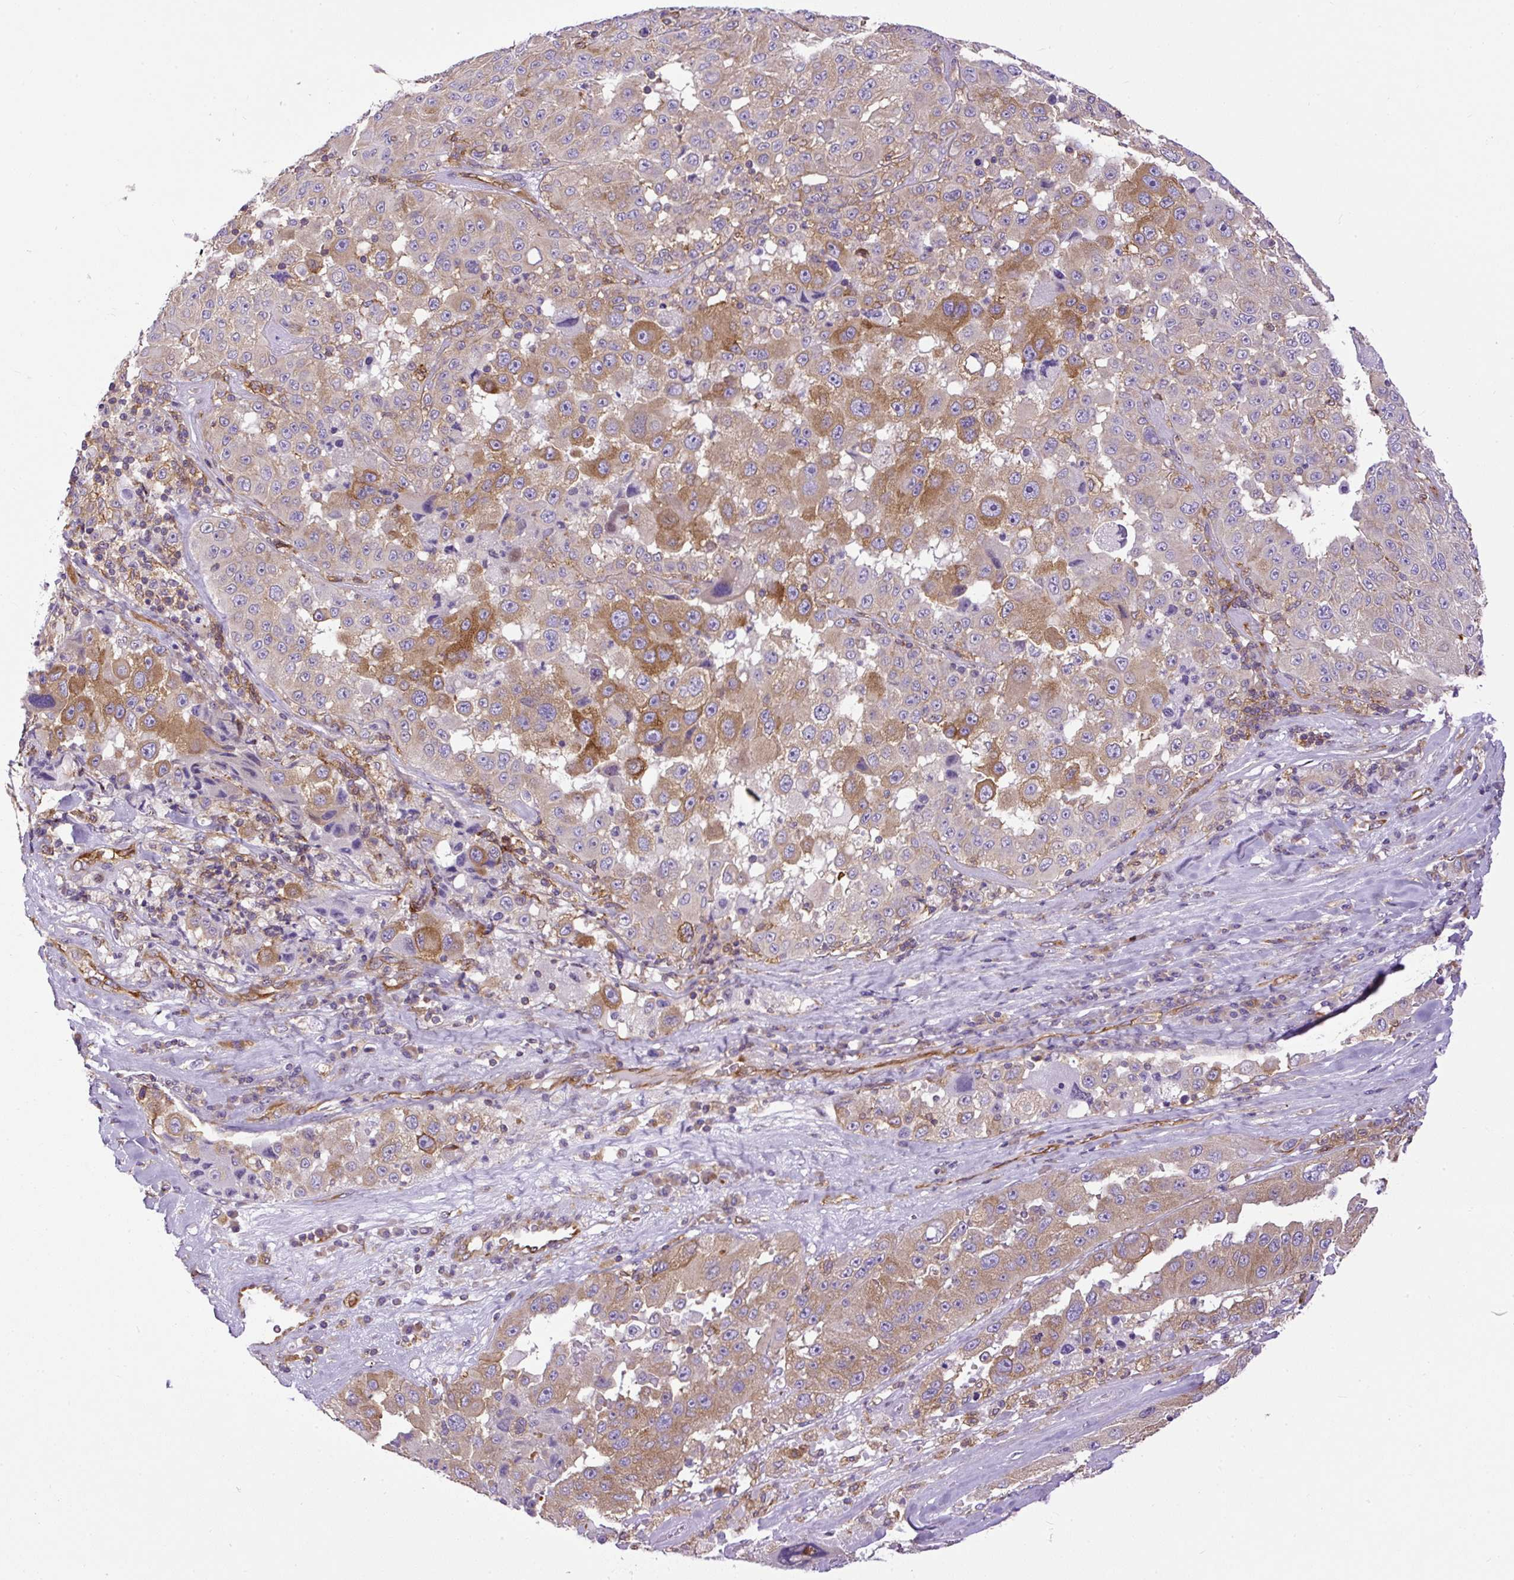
{"staining": {"intensity": "moderate", "quantity": ">75%", "location": "cytoplasmic/membranous"}, "tissue": "melanoma", "cell_type": "Tumor cells", "image_type": "cancer", "snomed": [{"axis": "morphology", "description": "Malignant melanoma, Metastatic site"}, {"axis": "topography", "description": "Lymph node"}], "caption": "Malignant melanoma (metastatic site) tissue demonstrates moderate cytoplasmic/membranous expression in about >75% of tumor cells", "gene": "MAP1S", "patient": {"sex": "male", "age": 62}}